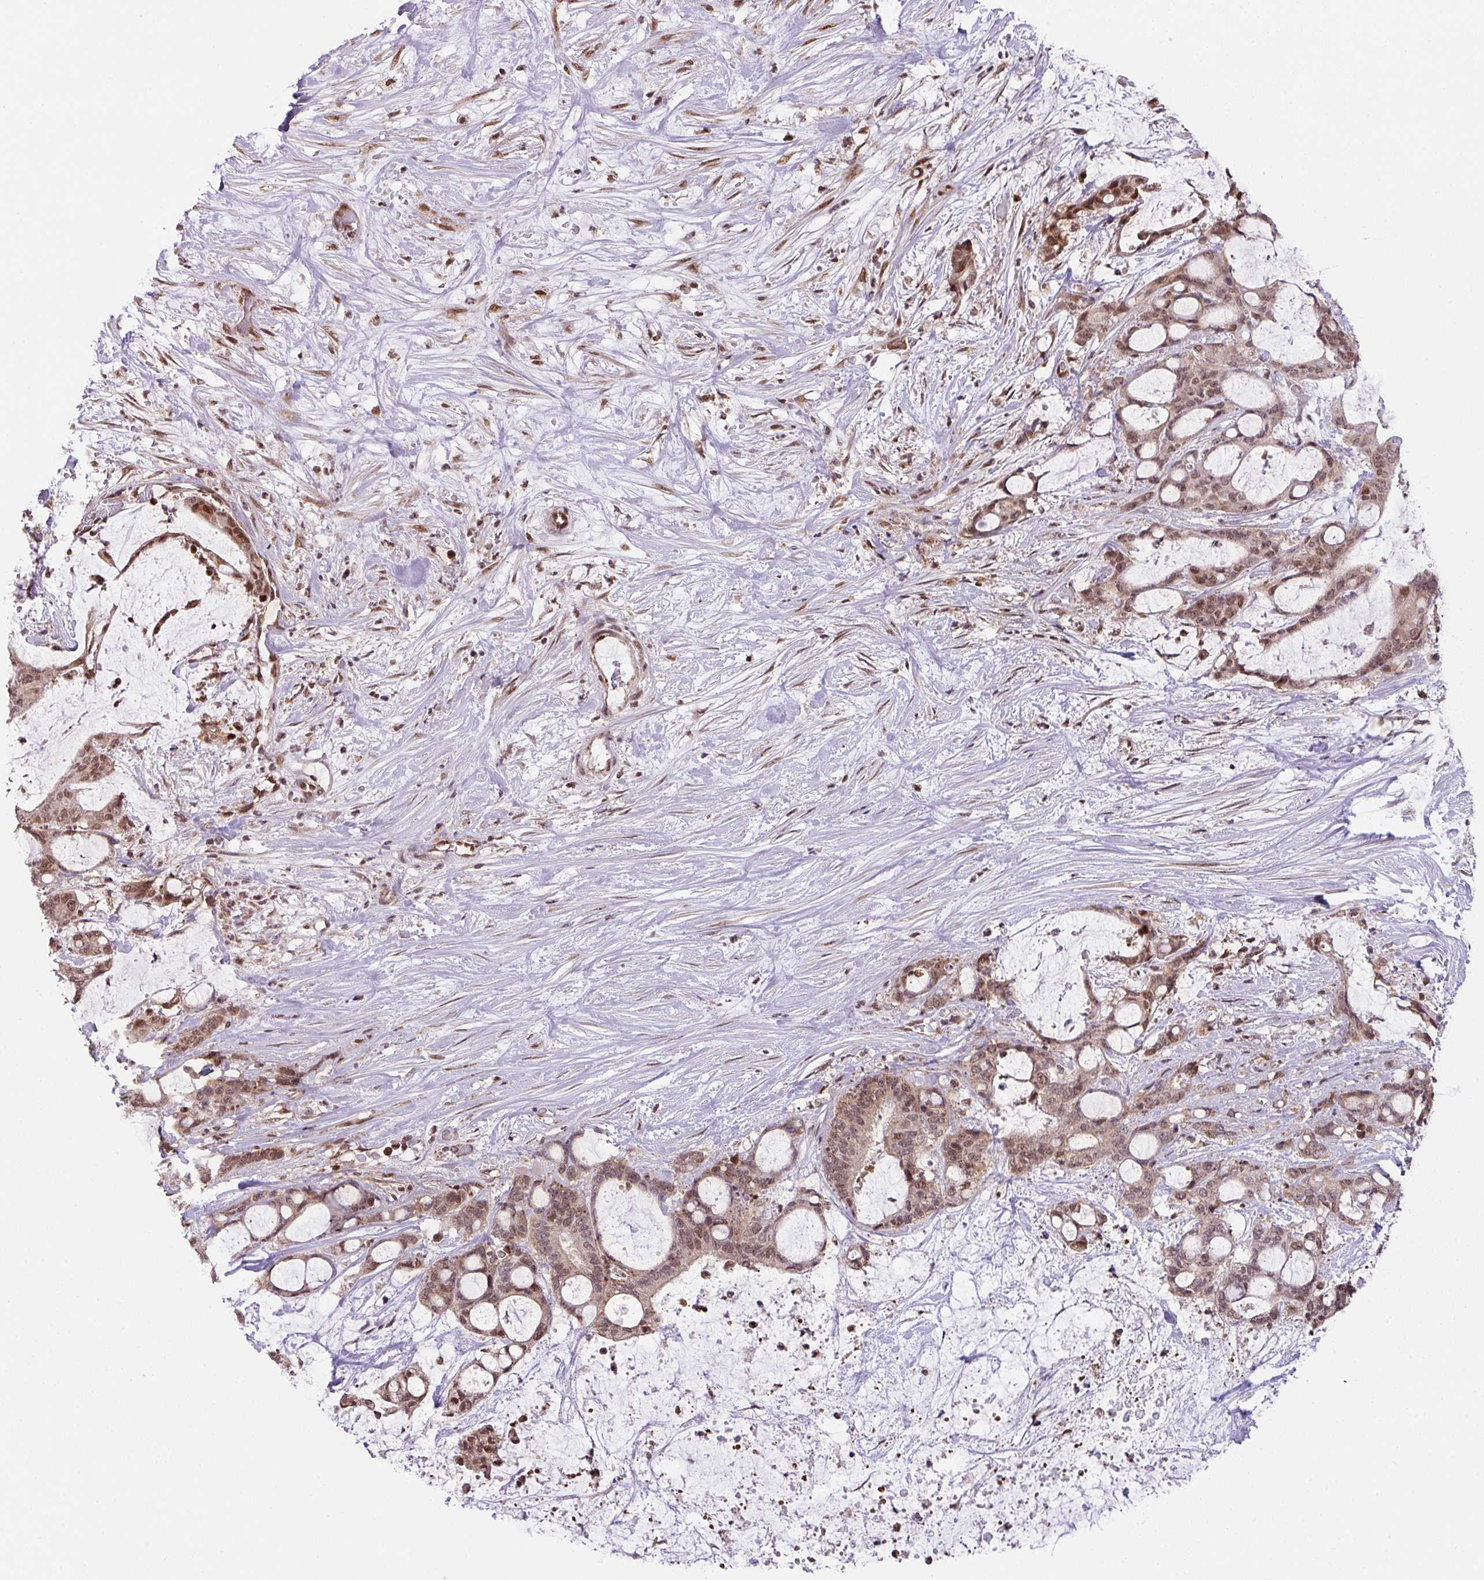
{"staining": {"intensity": "moderate", "quantity": ">75%", "location": "nuclear"}, "tissue": "liver cancer", "cell_type": "Tumor cells", "image_type": "cancer", "snomed": [{"axis": "morphology", "description": "Normal tissue, NOS"}, {"axis": "morphology", "description": "Cholangiocarcinoma"}, {"axis": "topography", "description": "Liver"}, {"axis": "topography", "description": "Peripheral nerve tissue"}], "caption": "DAB (3,3'-diaminobenzidine) immunohistochemical staining of human liver cholangiocarcinoma shows moderate nuclear protein staining in approximately >75% of tumor cells.", "gene": "PLK1", "patient": {"sex": "female", "age": 73}}